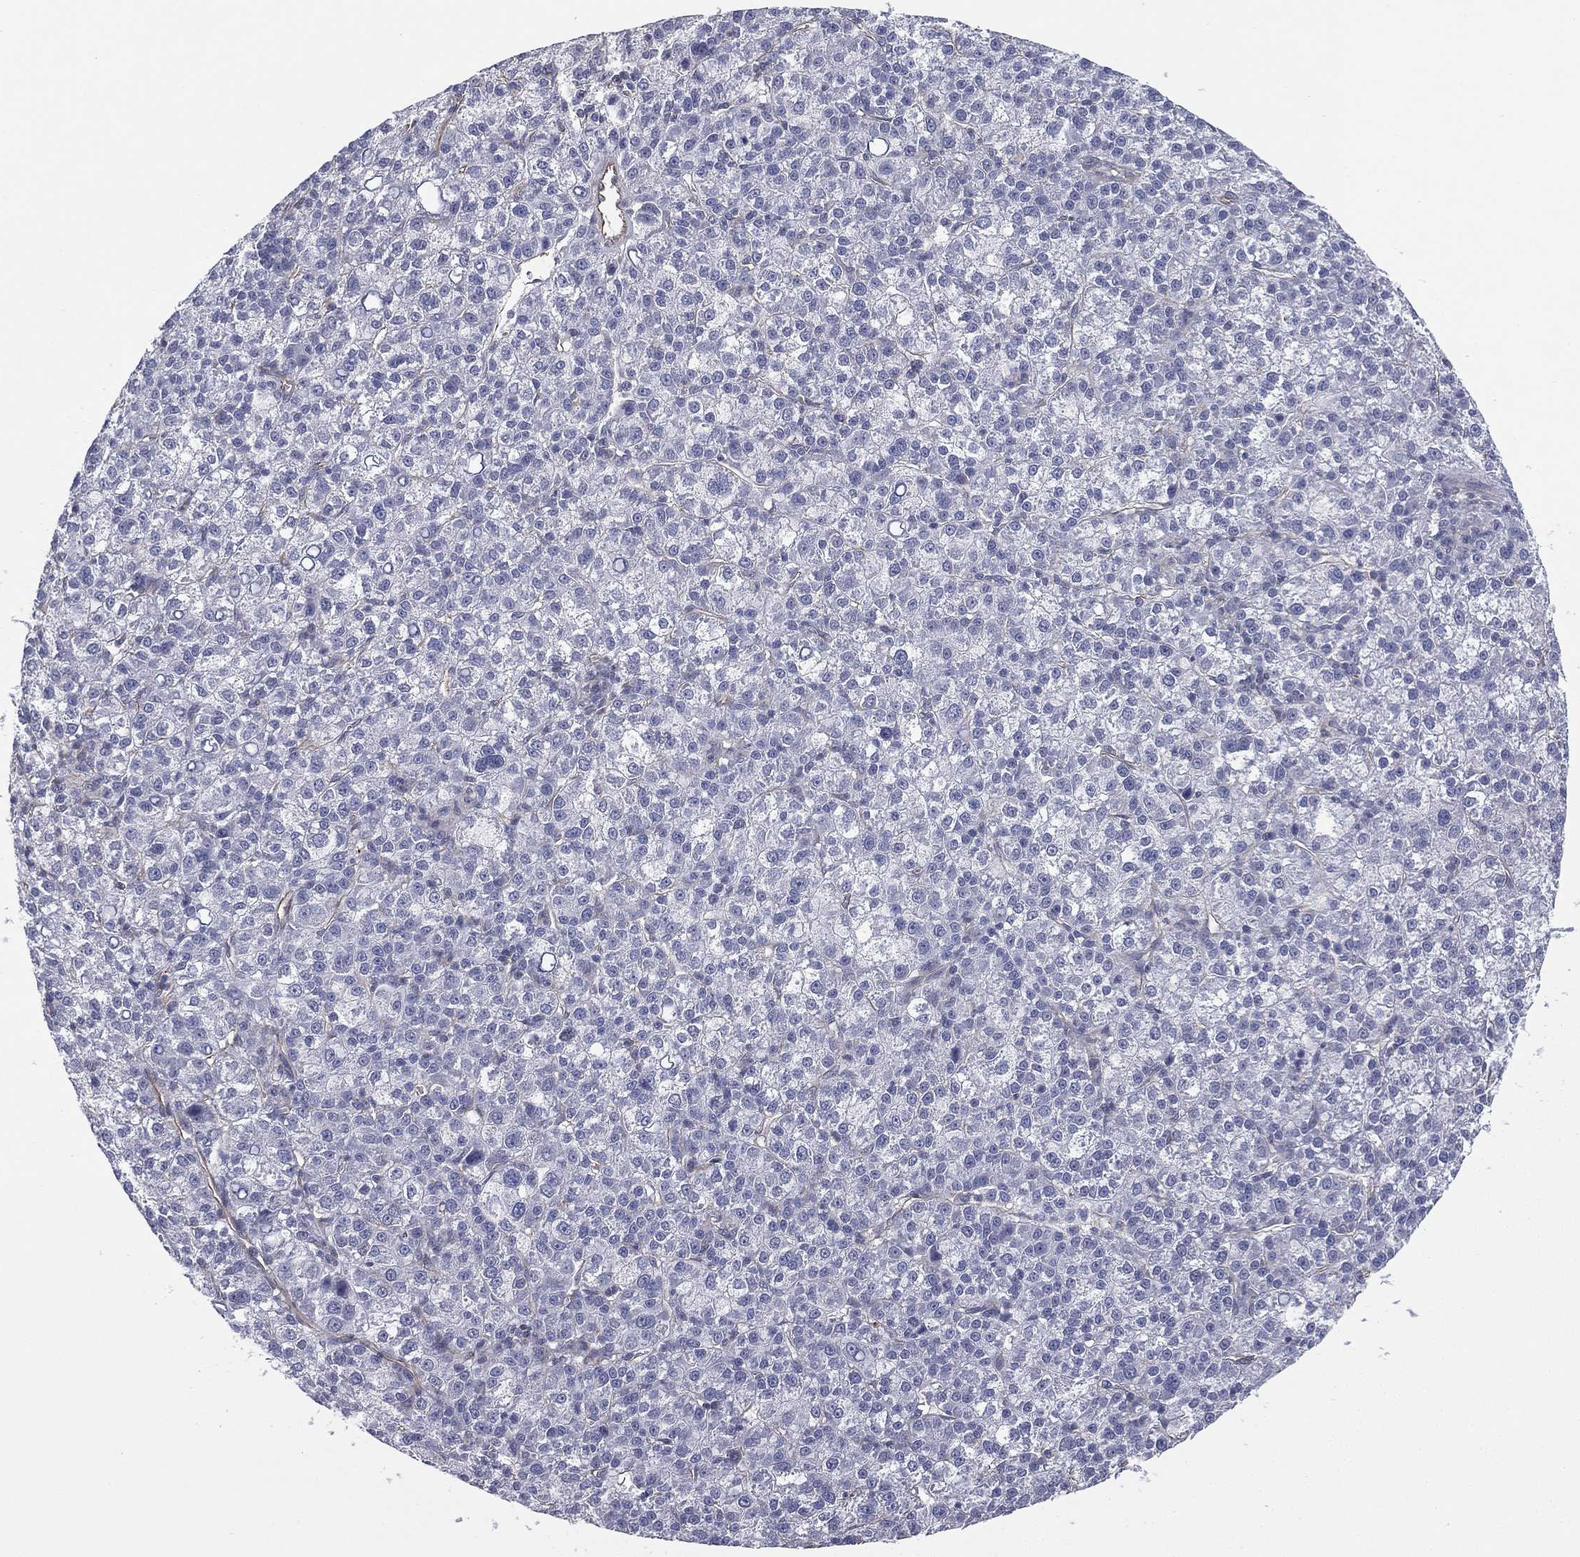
{"staining": {"intensity": "negative", "quantity": "none", "location": "none"}, "tissue": "liver cancer", "cell_type": "Tumor cells", "image_type": "cancer", "snomed": [{"axis": "morphology", "description": "Carcinoma, Hepatocellular, NOS"}, {"axis": "topography", "description": "Liver"}], "caption": "Image shows no significant protein staining in tumor cells of liver hepatocellular carcinoma.", "gene": "SCUBE1", "patient": {"sex": "female", "age": 60}}